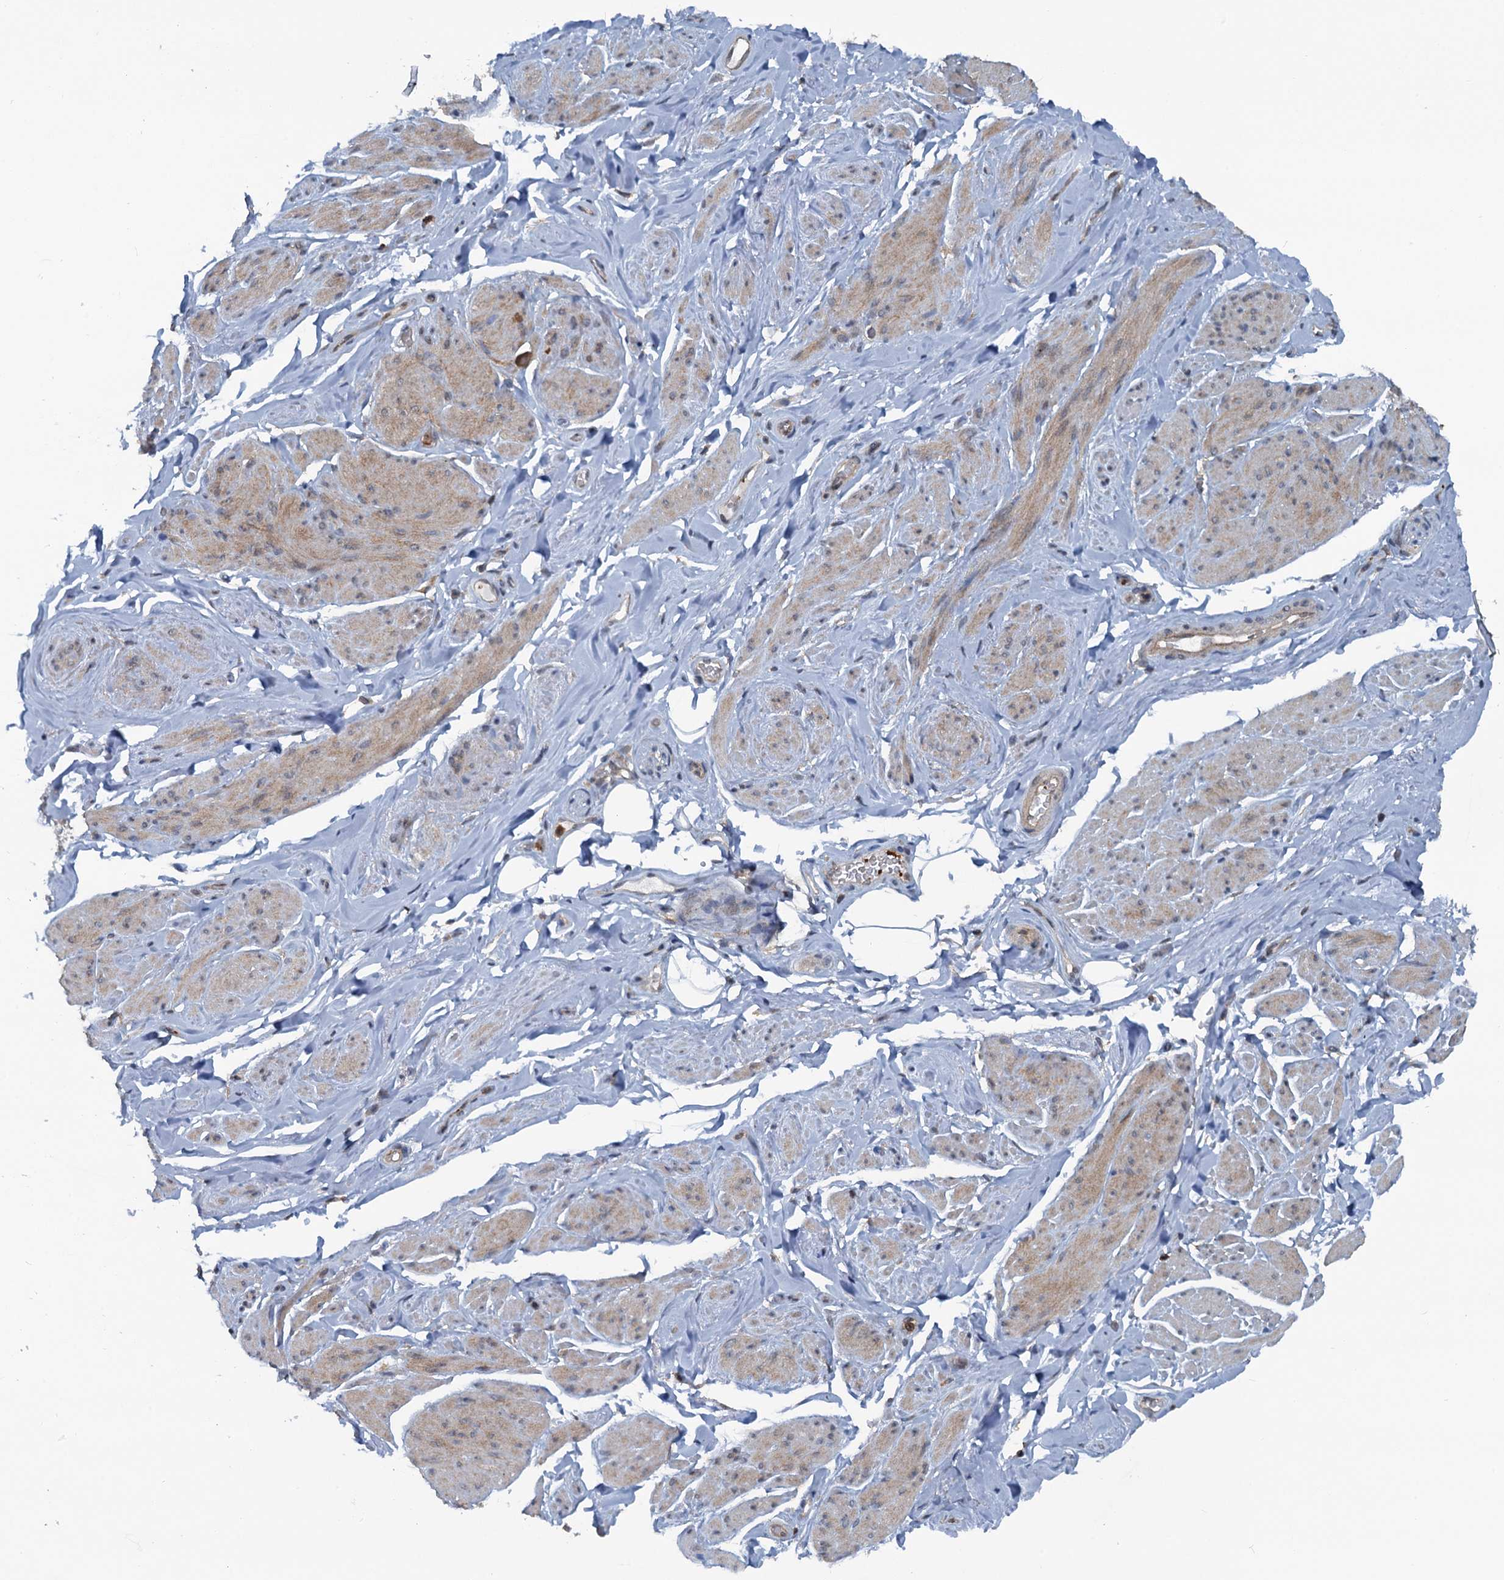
{"staining": {"intensity": "weak", "quantity": "25%-75%", "location": "cytoplasmic/membranous"}, "tissue": "smooth muscle", "cell_type": "Smooth muscle cells", "image_type": "normal", "snomed": [{"axis": "morphology", "description": "Normal tissue, NOS"}, {"axis": "topography", "description": "Smooth muscle"}, {"axis": "topography", "description": "Peripheral nerve tissue"}], "caption": "Protein staining reveals weak cytoplasmic/membranous staining in about 25%-75% of smooth muscle cells in normal smooth muscle.", "gene": "GCLM", "patient": {"sex": "male", "age": 69}}